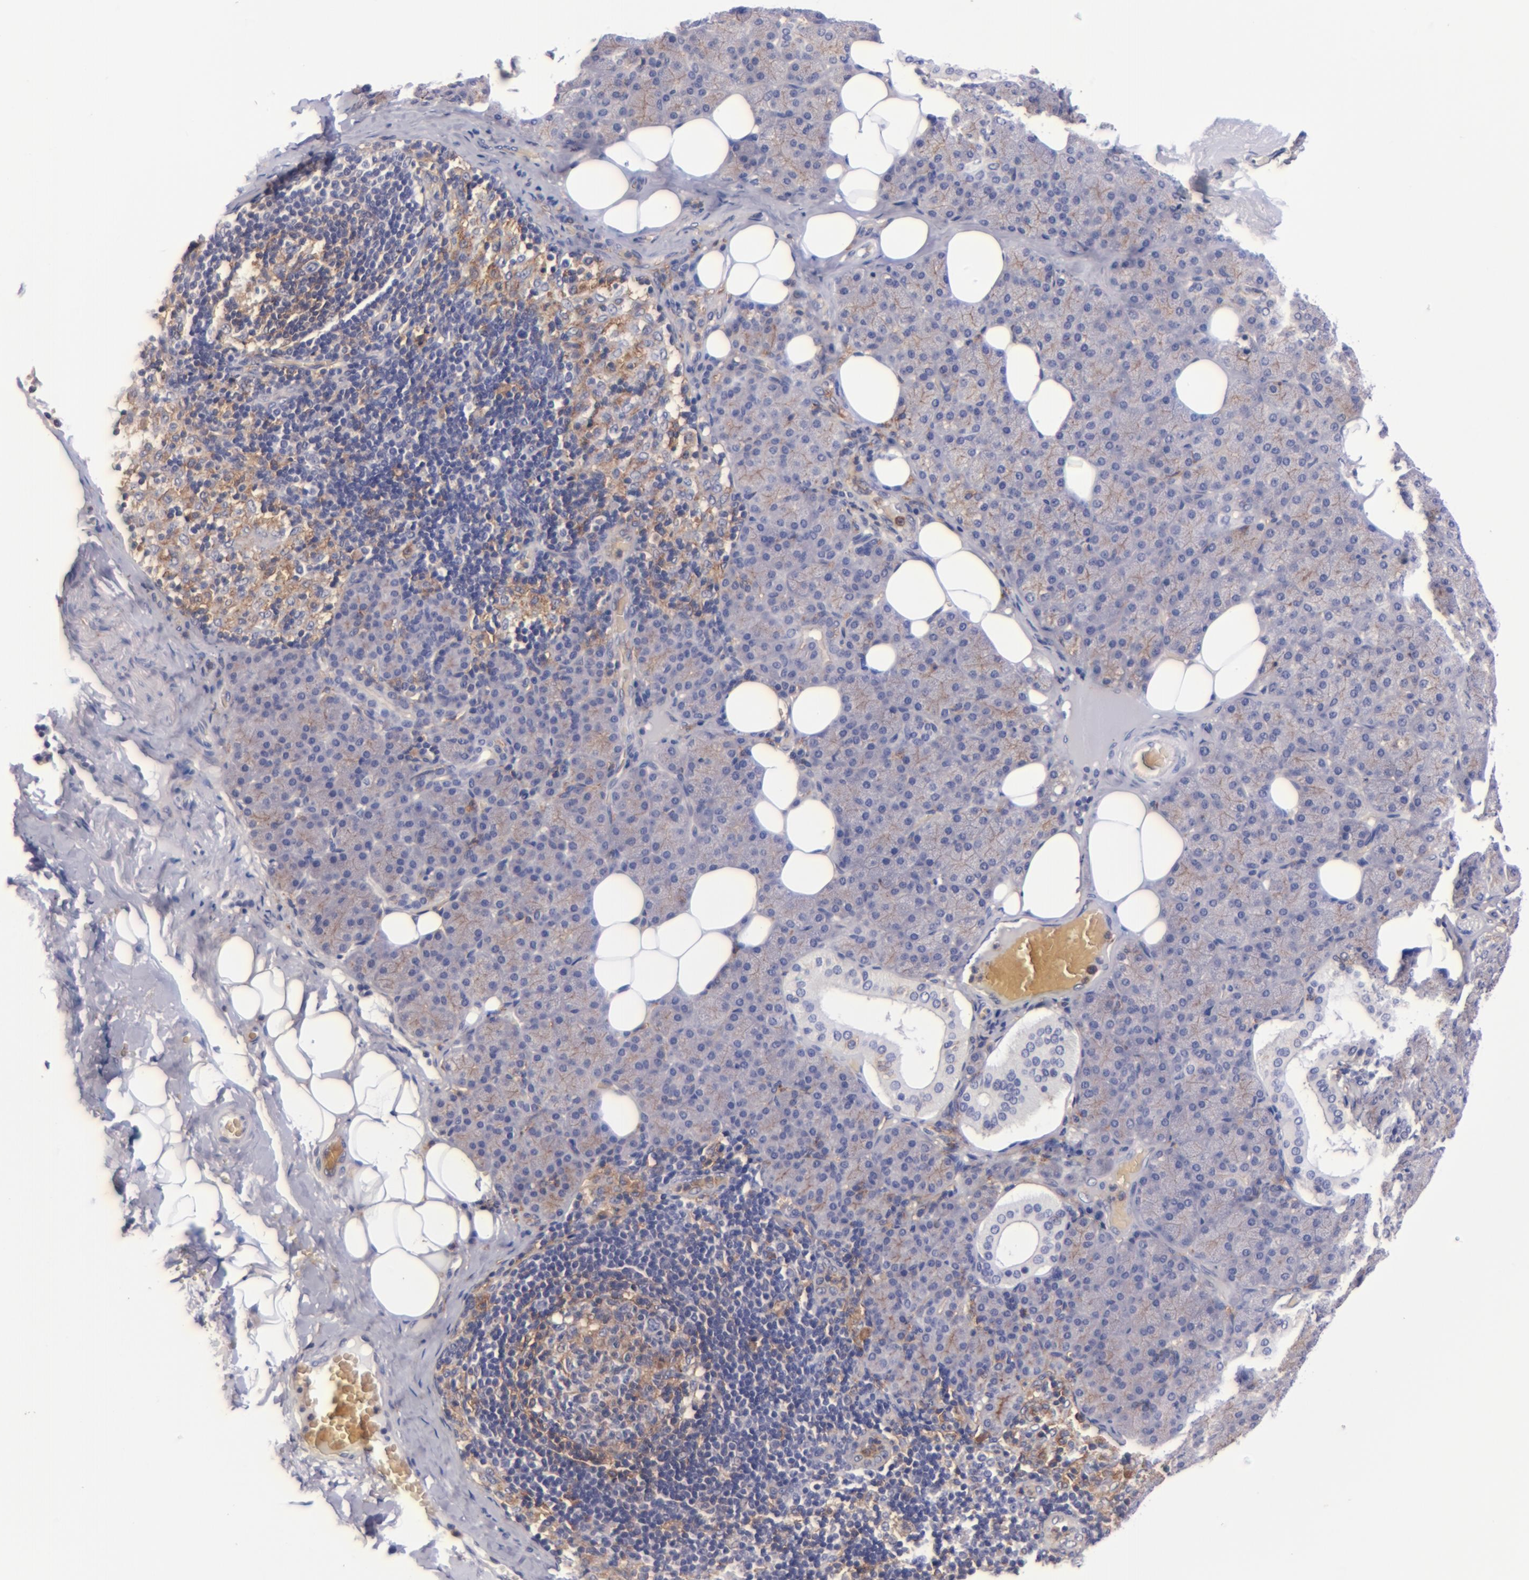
{"staining": {"intensity": "weak", "quantity": "25%-75%", "location": "cytoplasmic/membranous"}, "tissue": "salivary gland", "cell_type": "Glandular cells", "image_type": "normal", "snomed": [{"axis": "morphology", "description": "Normal tissue, NOS"}, {"axis": "topography", "description": "Lymph node"}, {"axis": "topography", "description": "Salivary gland"}], "caption": "This image shows immunohistochemistry staining of normal salivary gland, with low weak cytoplasmic/membranous positivity in about 25%-75% of glandular cells.", "gene": "SIRPA", "patient": {"sex": "male", "age": 8}}